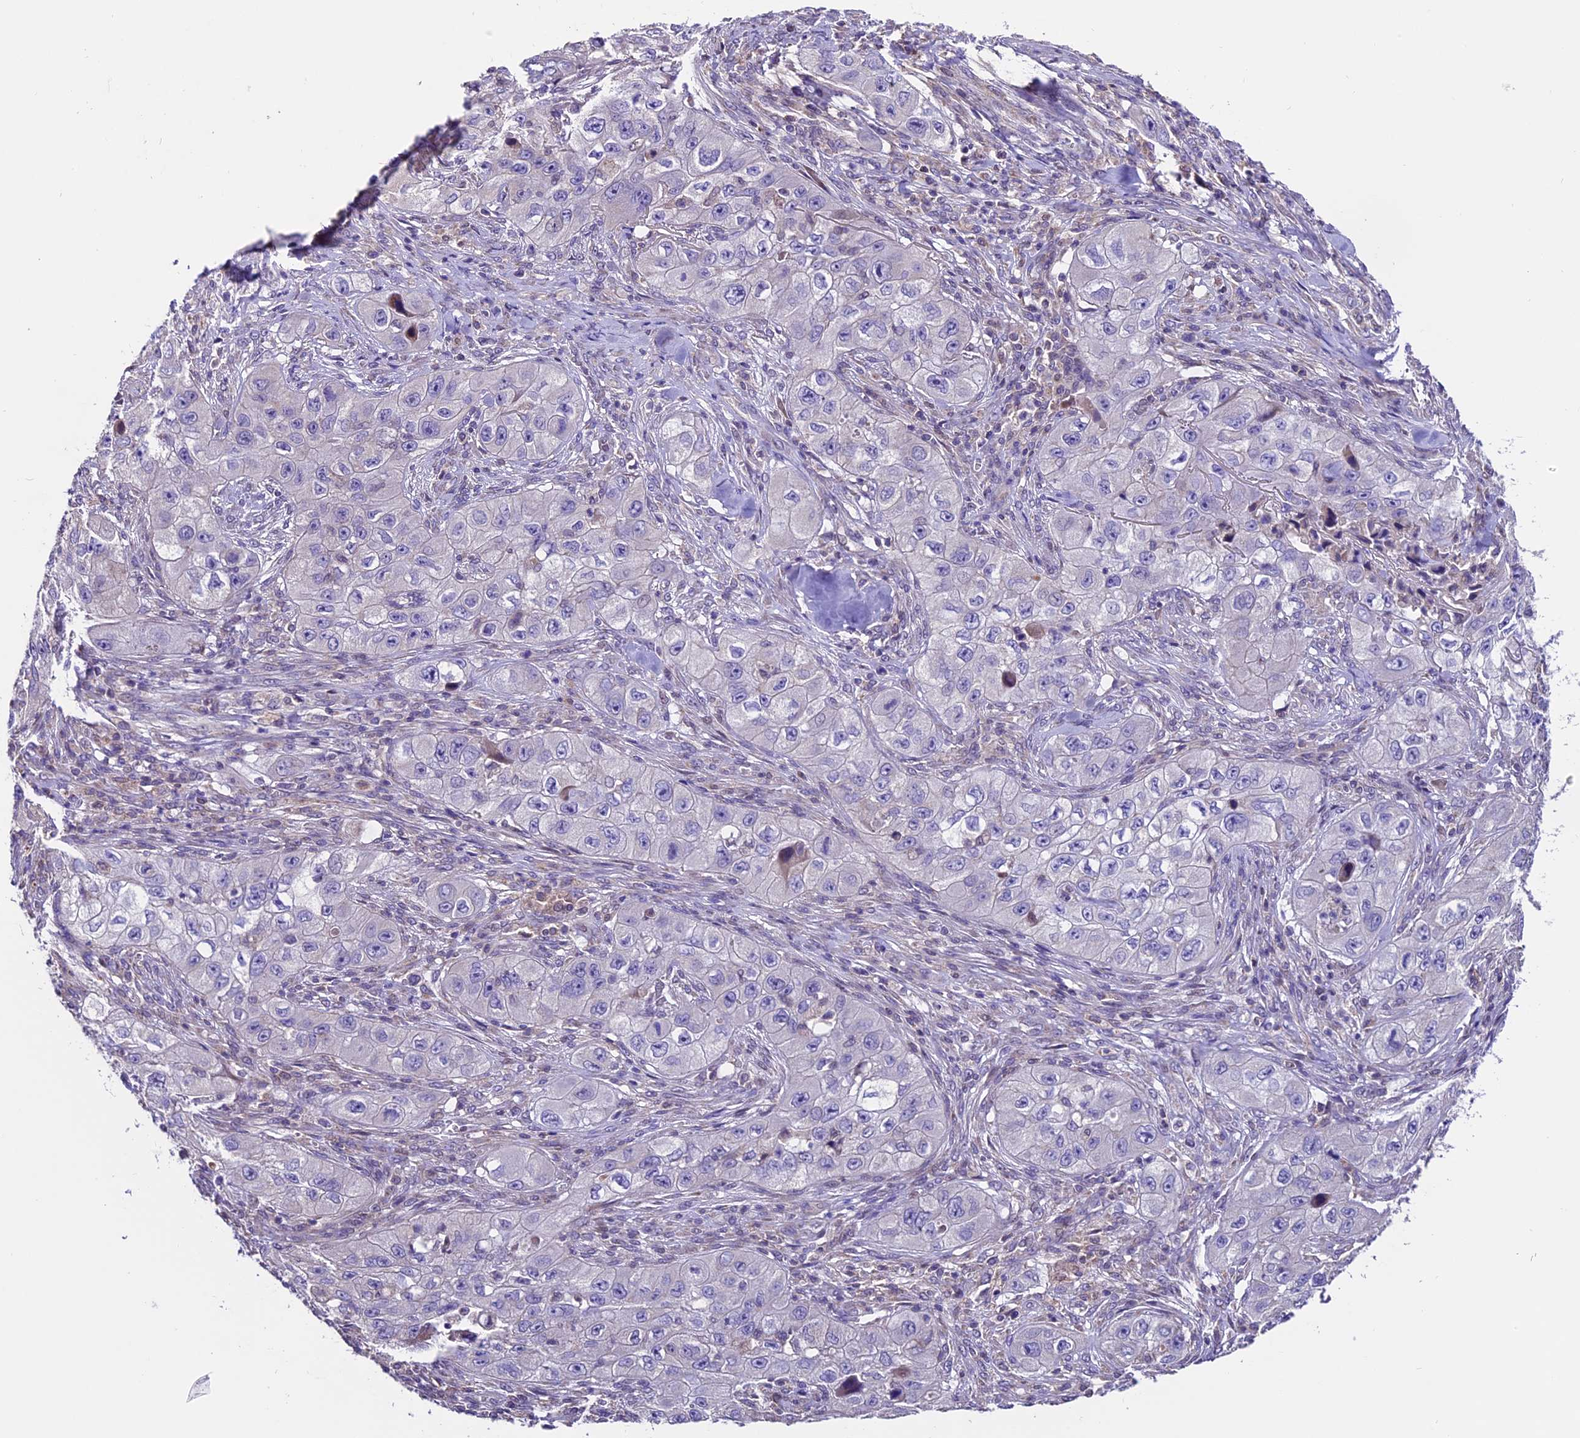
{"staining": {"intensity": "negative", "quantity": "none", "location": "none"}, "tissue": "skin cancer", "cell_type": "Tumor cells", "image_type": "cancer", "snomed": [{"axis": "morphology", "description": "Squamous cell carcinoma, NOS"}, {"axis": "topography", "description": "Skin"}, {"axis": "topography", "description": "Subcutis"}], "caption": "This photomicrograph is of skin cancer (squamous cell carcinoma) stained with immunohistochemistry (IHC) to label a protein in brown with the nuclei are counter-stained blue. There is no positivity in tumor cells.", "gene": "DDX28", "patient": {"sex": "male", "age": 73}}